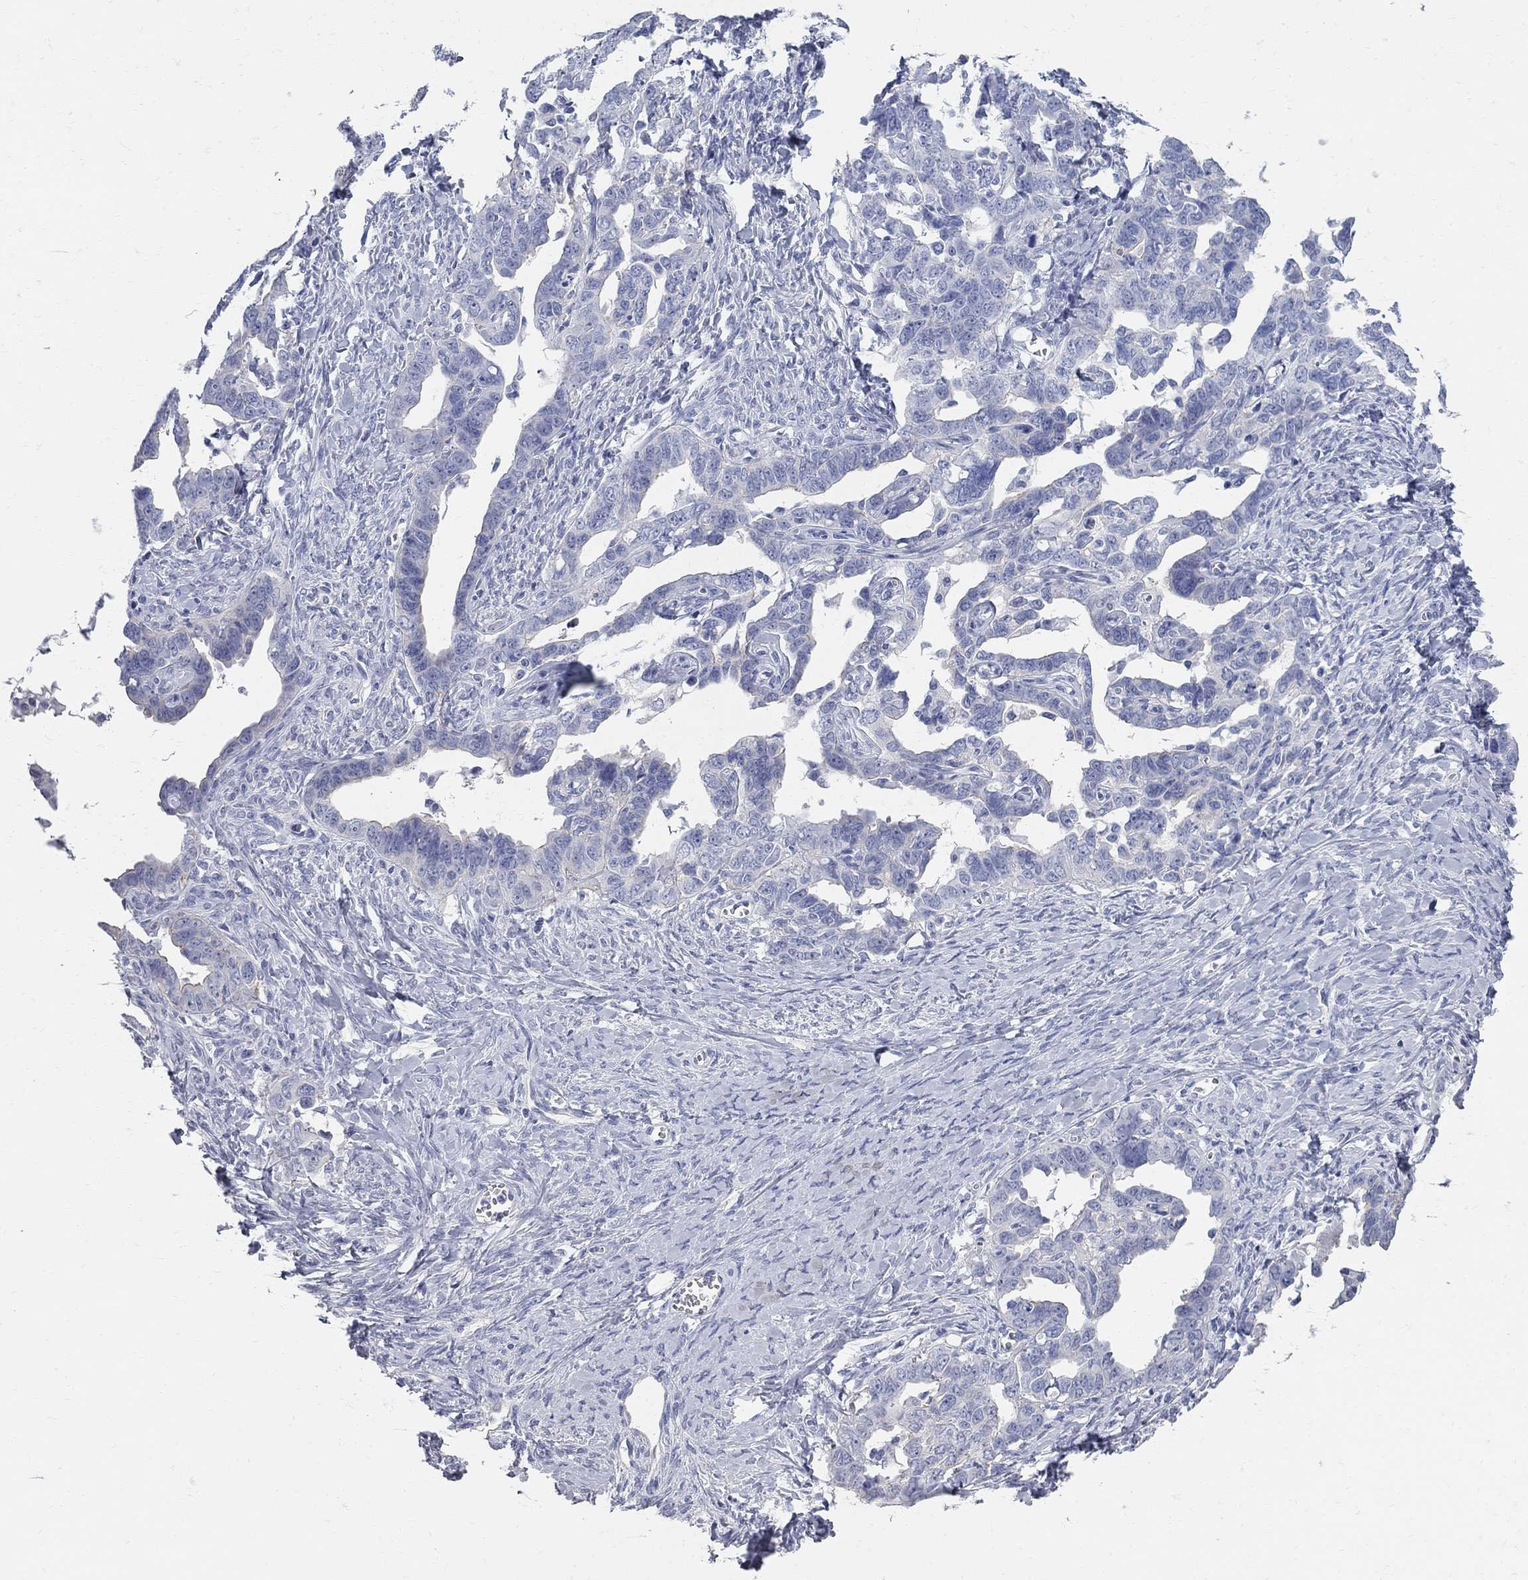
{"staining": {"intensity": "negative", "quantity": "none", "location": "none"}, "tissue": "ovarian cancer", "cell_type": "Tumor cells", "image_type": "cancer", "snomed": [{"axis": "morphology", "description": "Cystadenocarcinoma, serous, NOS"}, {"axis": "topography", "description": "Ovary"}], "caption": "Immunohistochemical staining of ovarian cancer demonstrates no significant expression in tumor cells.", "gene": "AOX1", "patient": {"sex": "female", "age": 69}}